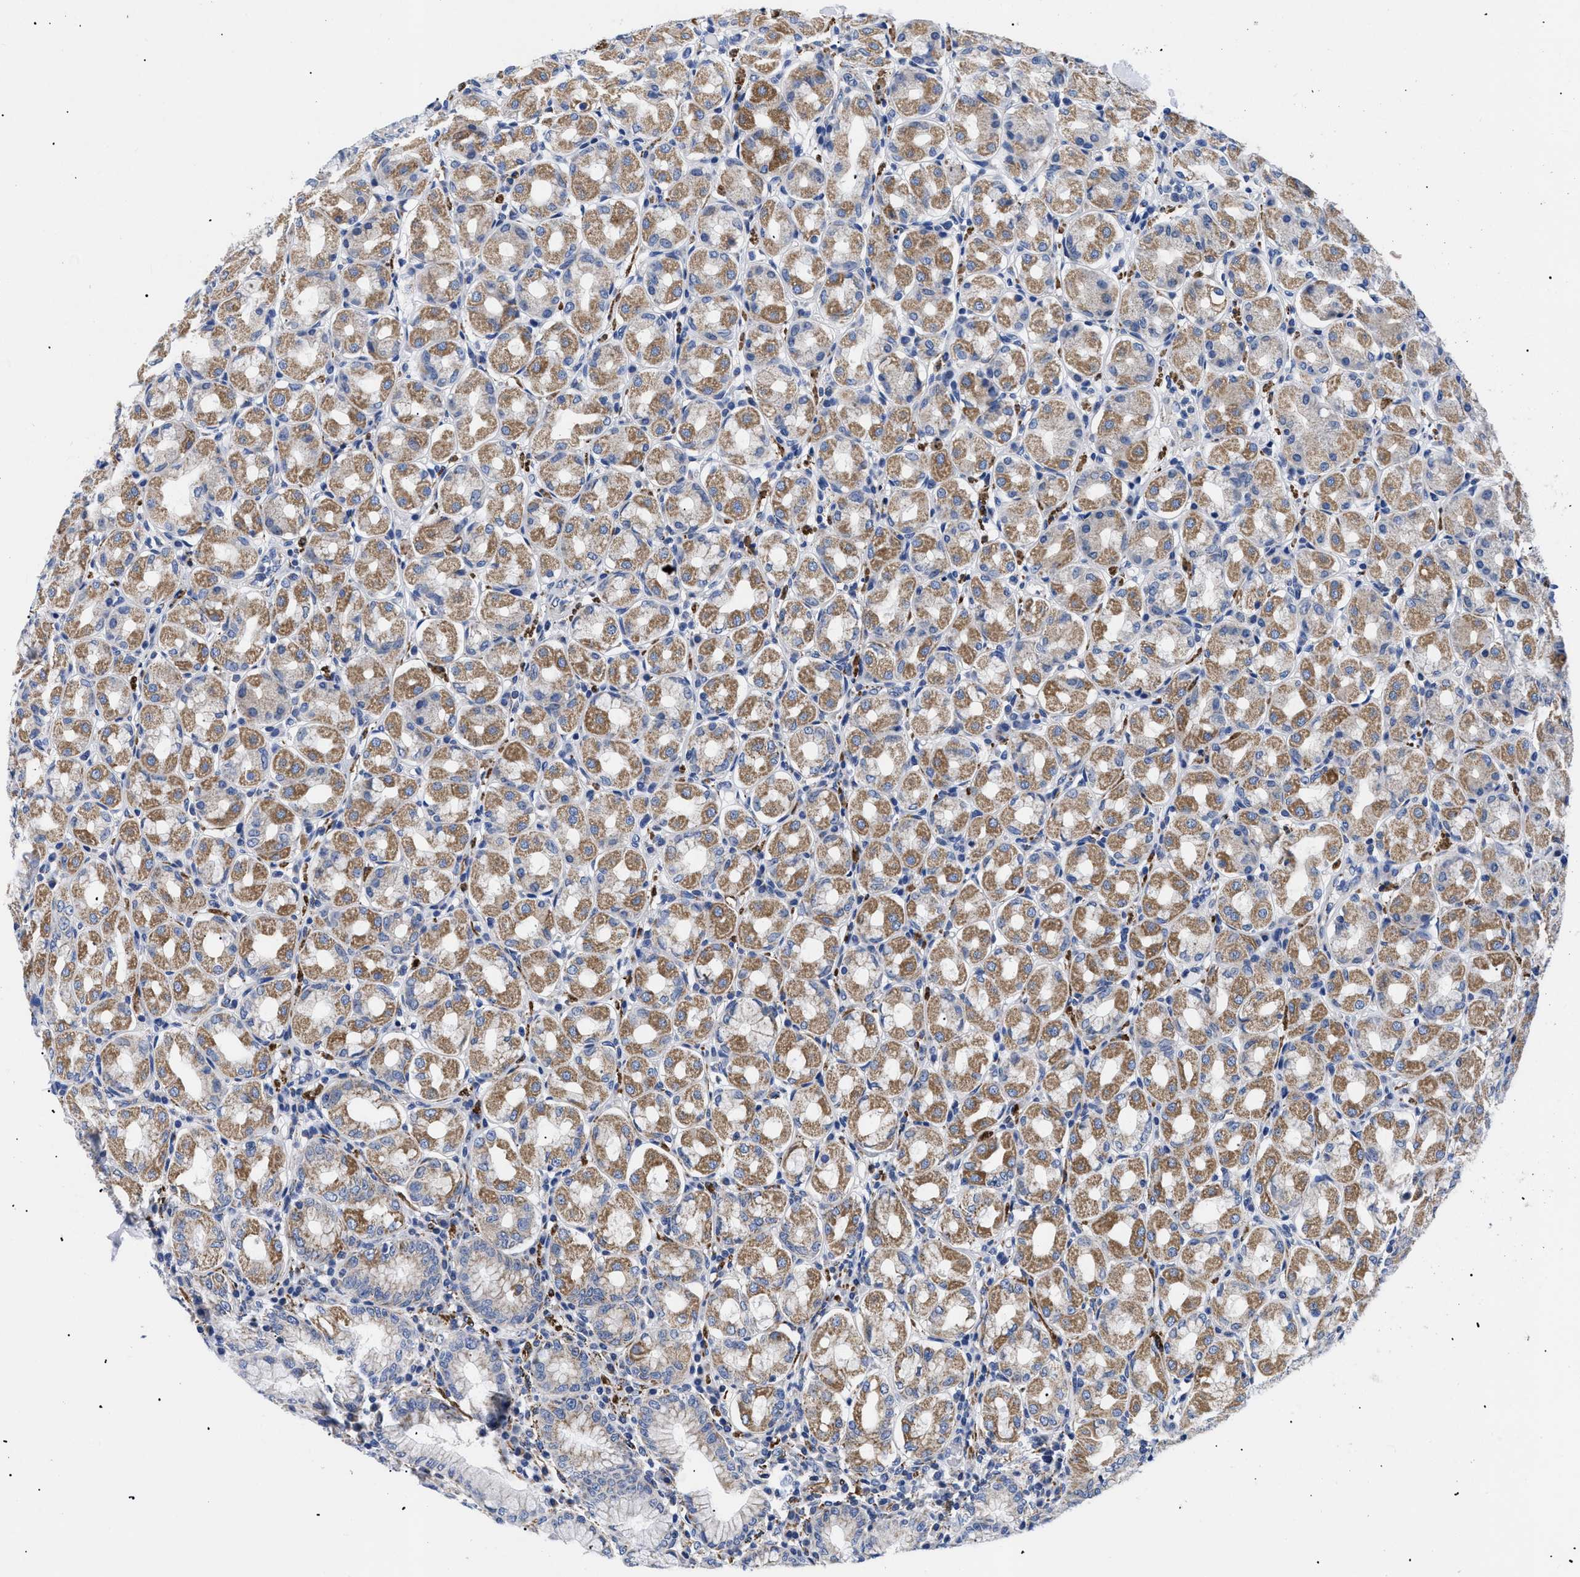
{"staining": {"intensity": "moderate", "quantity": "25%-75%", "location": "cytoplasmic/membranous"}, "tissue": "stomach", "cell_type": "Glandular cells", "image_type": "normal", "snomed": [{"axis": "morphology", "description": "Normal tissue, NOS"}, {"axis": "topography", "description": "Stomach"}, {"axis": "topography", "description": "Stomach, lower"}], "caption": "Approximately 25%-75% of glandular cells in normal human stomach reveal moderate cytoplasmic/membranous protein staining as visualized by brown immunohistochemical staining.", "gene": "GPR149", "patient": {"sex": "female", "age": 56}}